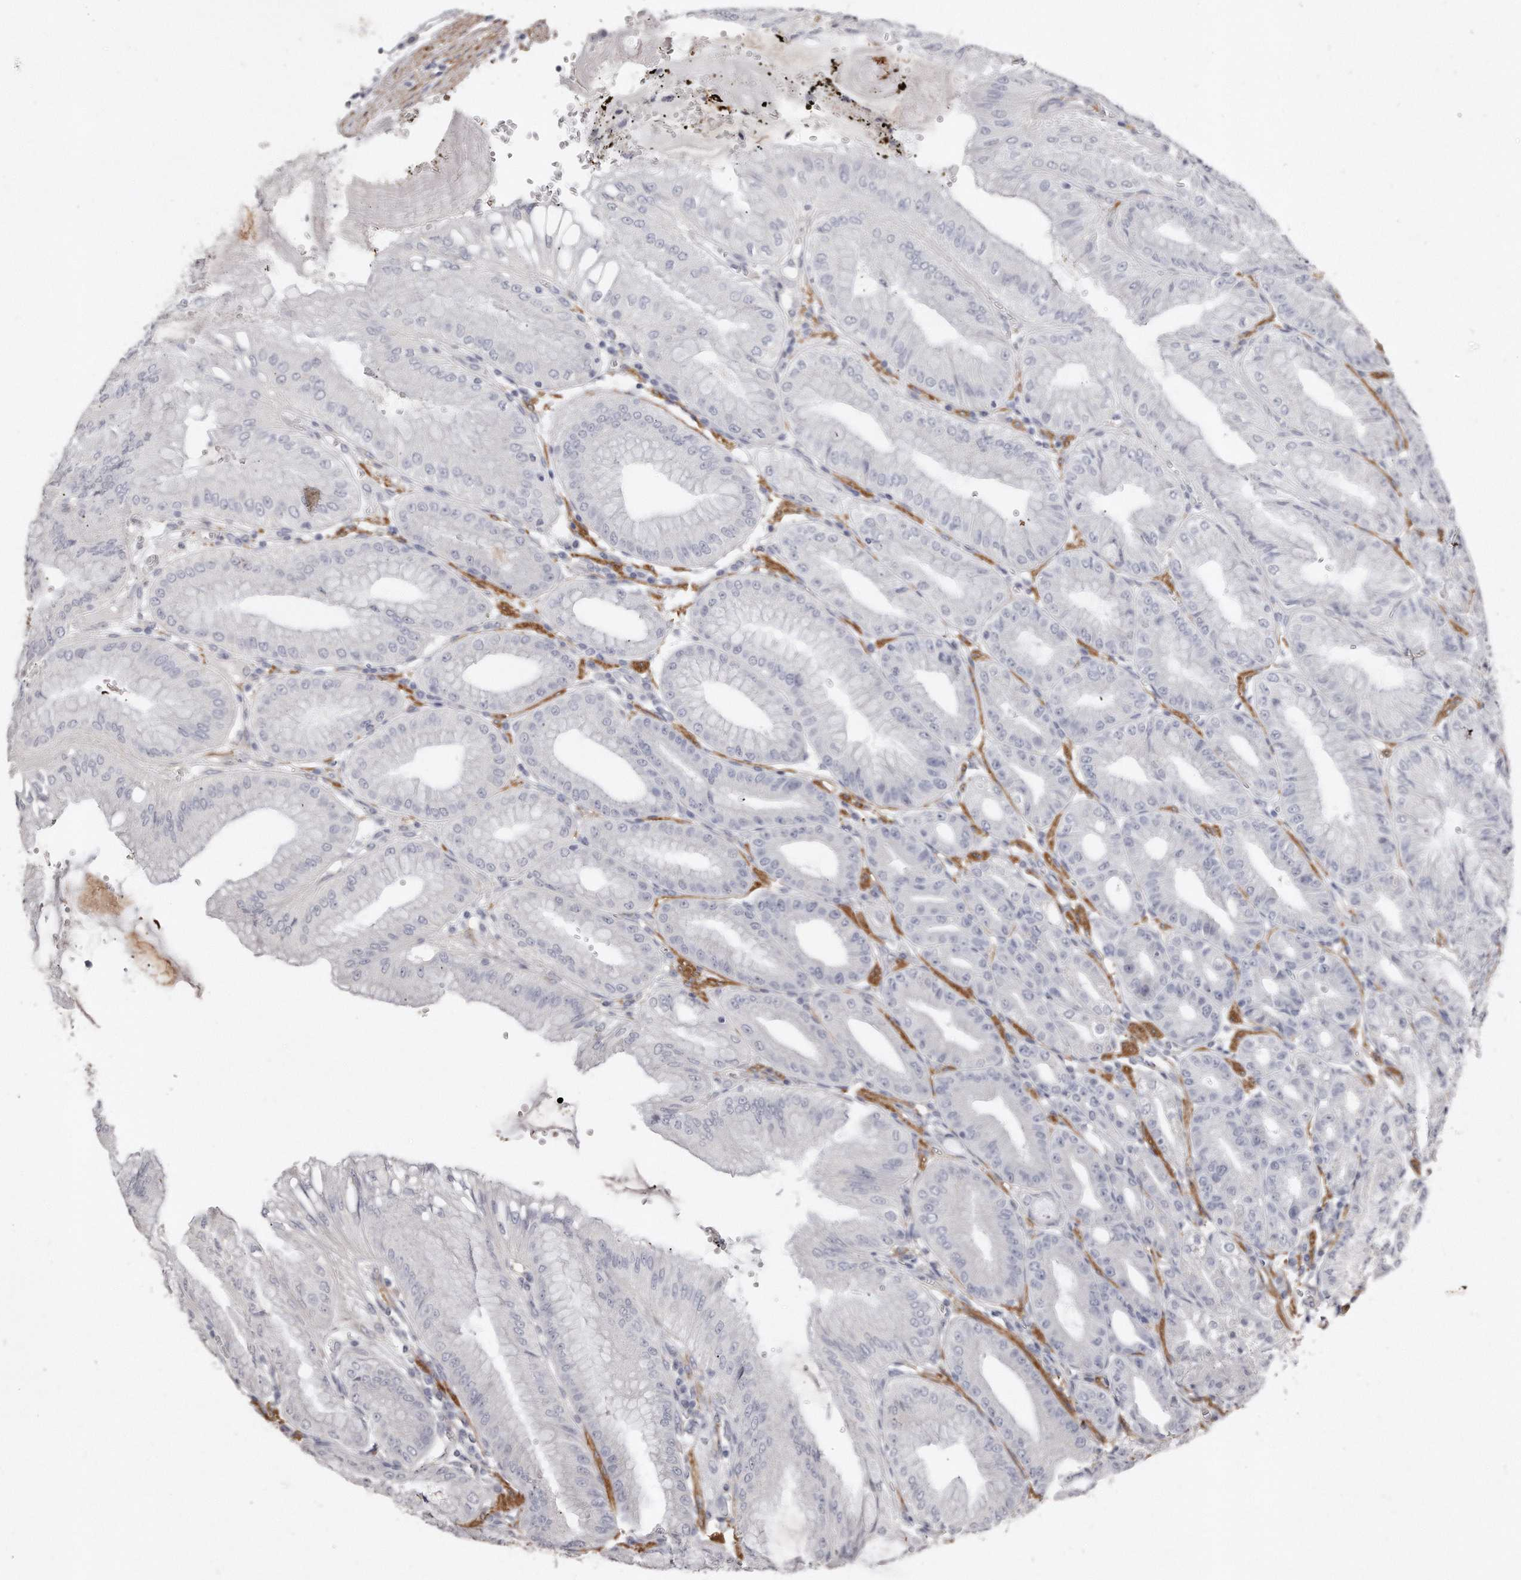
{"staining": {"intensity": "negative", "quantity": "none", "location": "none"}, "tissue": "stomach", "cell_type": "Glandular cells", "image_type": "normal", "snomed": [{"axis": "morphology", "description": "Normal tissue, NOS"}, {"axis": "topography", "description": "Stomach, lower"}], "caption": "Protein analysis of normal stomach shows no significant staining in glandular cells. Nuclei are stained in blue.", "gene": "LMOD1", "patient": {"sex": "male", "age": 71}}